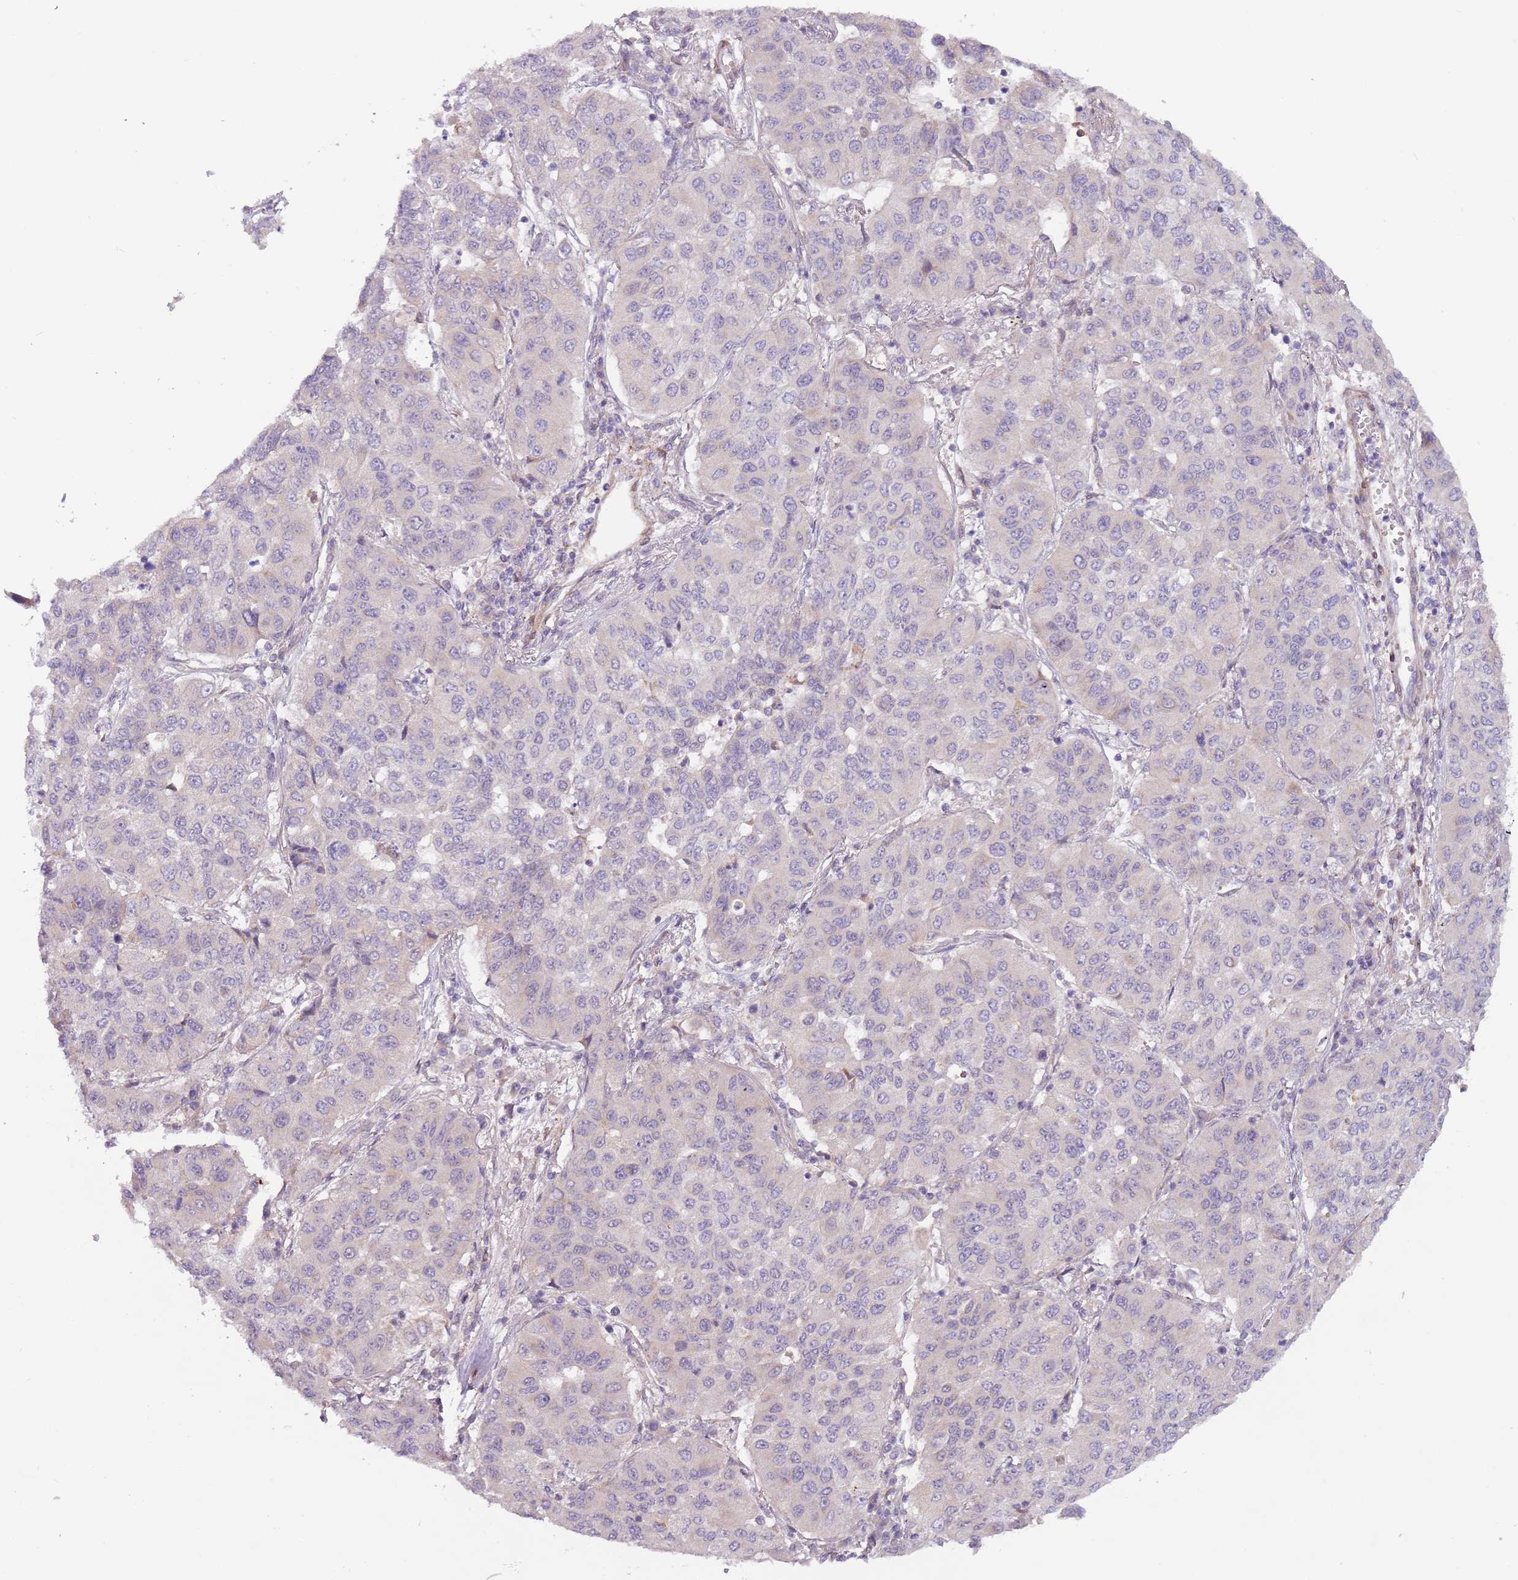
{"staining": {"intensity": "negative", "quantity": "none", "location": "none"}, "tissue": "lung cancer", "cell_type": "Tumor cells", "image_type": "cancer", "snomed": [{"axis": "morphology", "description": "Squamous cell carcinoma, NOS"}, {"axis": "topography", "description": "Lung"}], "caption": "IHC micrograph of neoplastic tissue: lung squamous cell carcinoma stained with DAB (3,3'-diaminobenzidine) shows no significant protein positivity in tumor cells.", "gene": "MRO", "patient": {"sex": "male", "age": 74}}